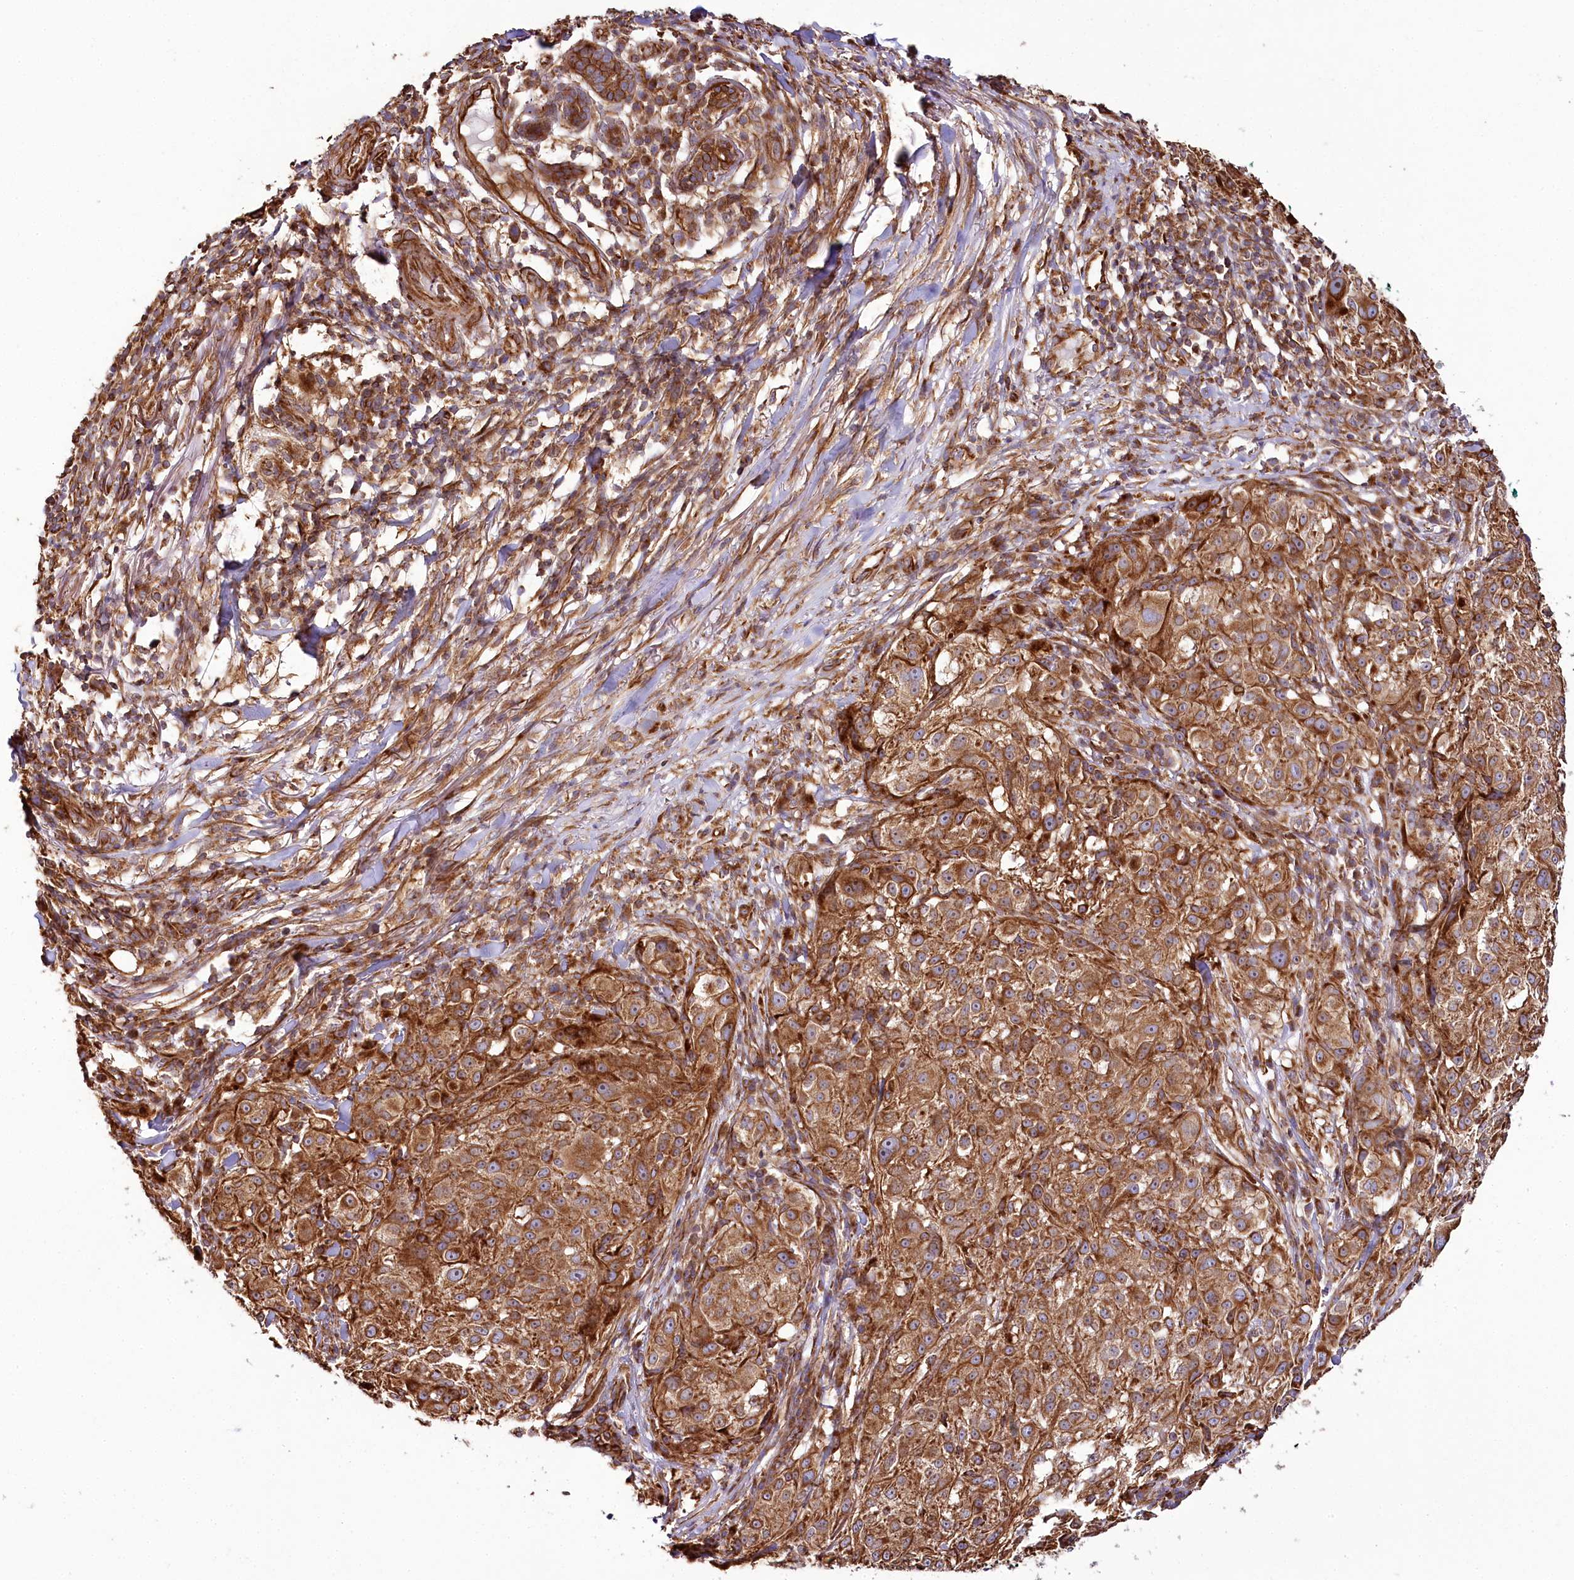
{"staining": {"intensity": "moderate", "quantity": ">75%", "location": "cytoplasmic/membranous"}, "tissue": "melanoma", "cell_type": "Tumor cells", "image_type": "cancer", "snomed": [{"axis": "morphology", "description": "Necrosis, NOS"}, {"axis": "morphology", "description": "Malignant melanoma, NOS"}, {"axis": "topography", "description": "Skin"}], "caption": "IHC image of neoplastic tissue: human melanoma stained using immunohistochemistry demonstrates medium levels of moderate protein expression localized specifically in the cytoplasmic/membranous of tumor cells, appearing as a cytoplasmic/membranous brown color.", "gene": "THUMPD3", "patient": {"sex": "female", "age": 87}}